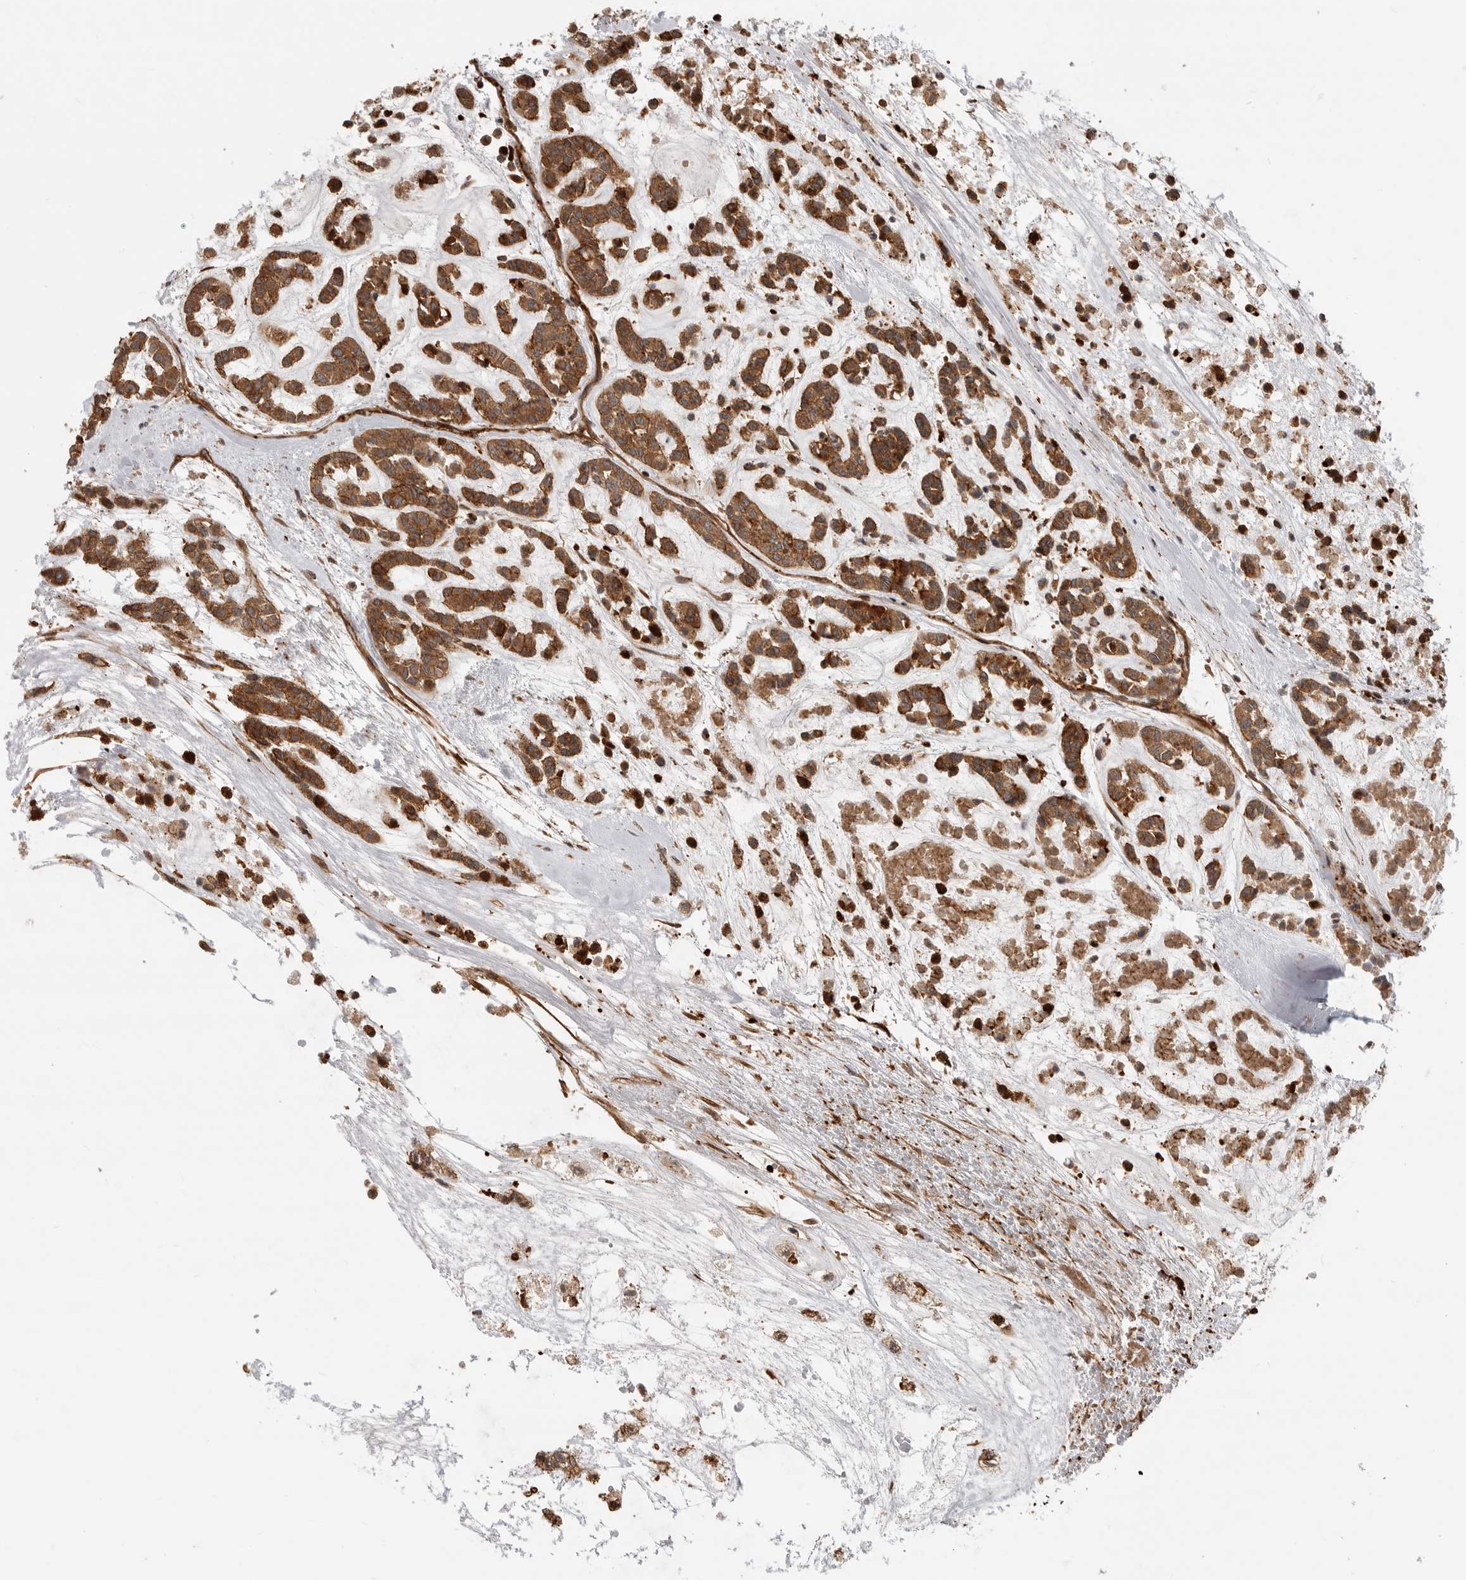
{"staining": {"intensity": "strong", "quantity": ">75%", "location": "cytoplasmic/membranous"}, "tissue": "head and neck cancer", "cell_type": "Tumor cells", "image_type": "cancer", "snomed": [{"axis": "morphology", "description": "Adenocarcinoma, NOS"}, {"axis": "morphology", "description": "Adenoma, NOS"}, {"axis": "topography", "description": "Head-Neck"}], "caption": "Head and neck cancer (adenoma) stained with a protein marker displays strong staining in tumor cells.", "gene": "GPATCH2", "patient": {"sex": "female", "age": 55}}